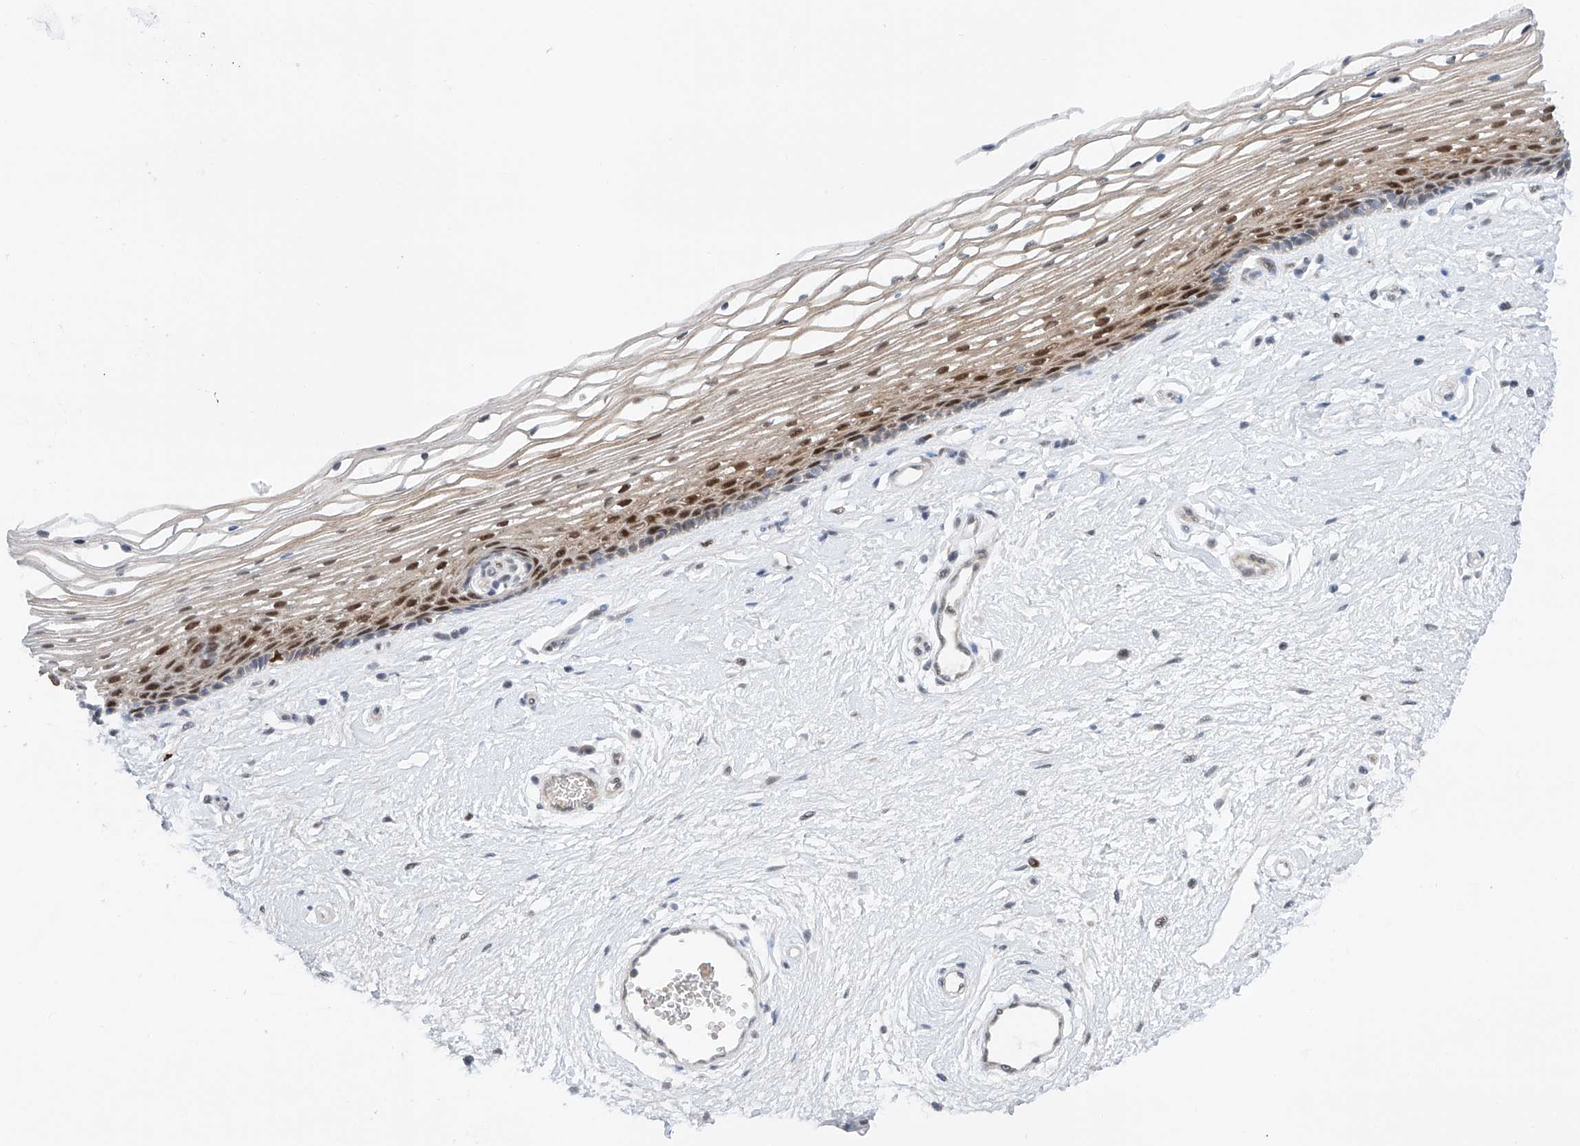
{"staining": {"intensity": "moderate", "quantity": "25%-75%", "location": "cytoplasmic/membranous,nuclear"}, "tissue": "vagina", "cell_type": "Squamous epithelial cells", "image_type": "normal", "snomed": [{"axis": "morphology", "description": "Normal tissue, NOS"}, {"axis": "topography", "description": "Vagina"}], "caption": "A brown stain shows moderate cytoplasmic/membranous,nuclear staining of a protein in squamous epithelial cells of benign human vagina. (DAB IHC, brown staining for protein, blue staining for nuclei).", "gene": "SNRNP200", "patient": {"sex": "female", "age": 46}}